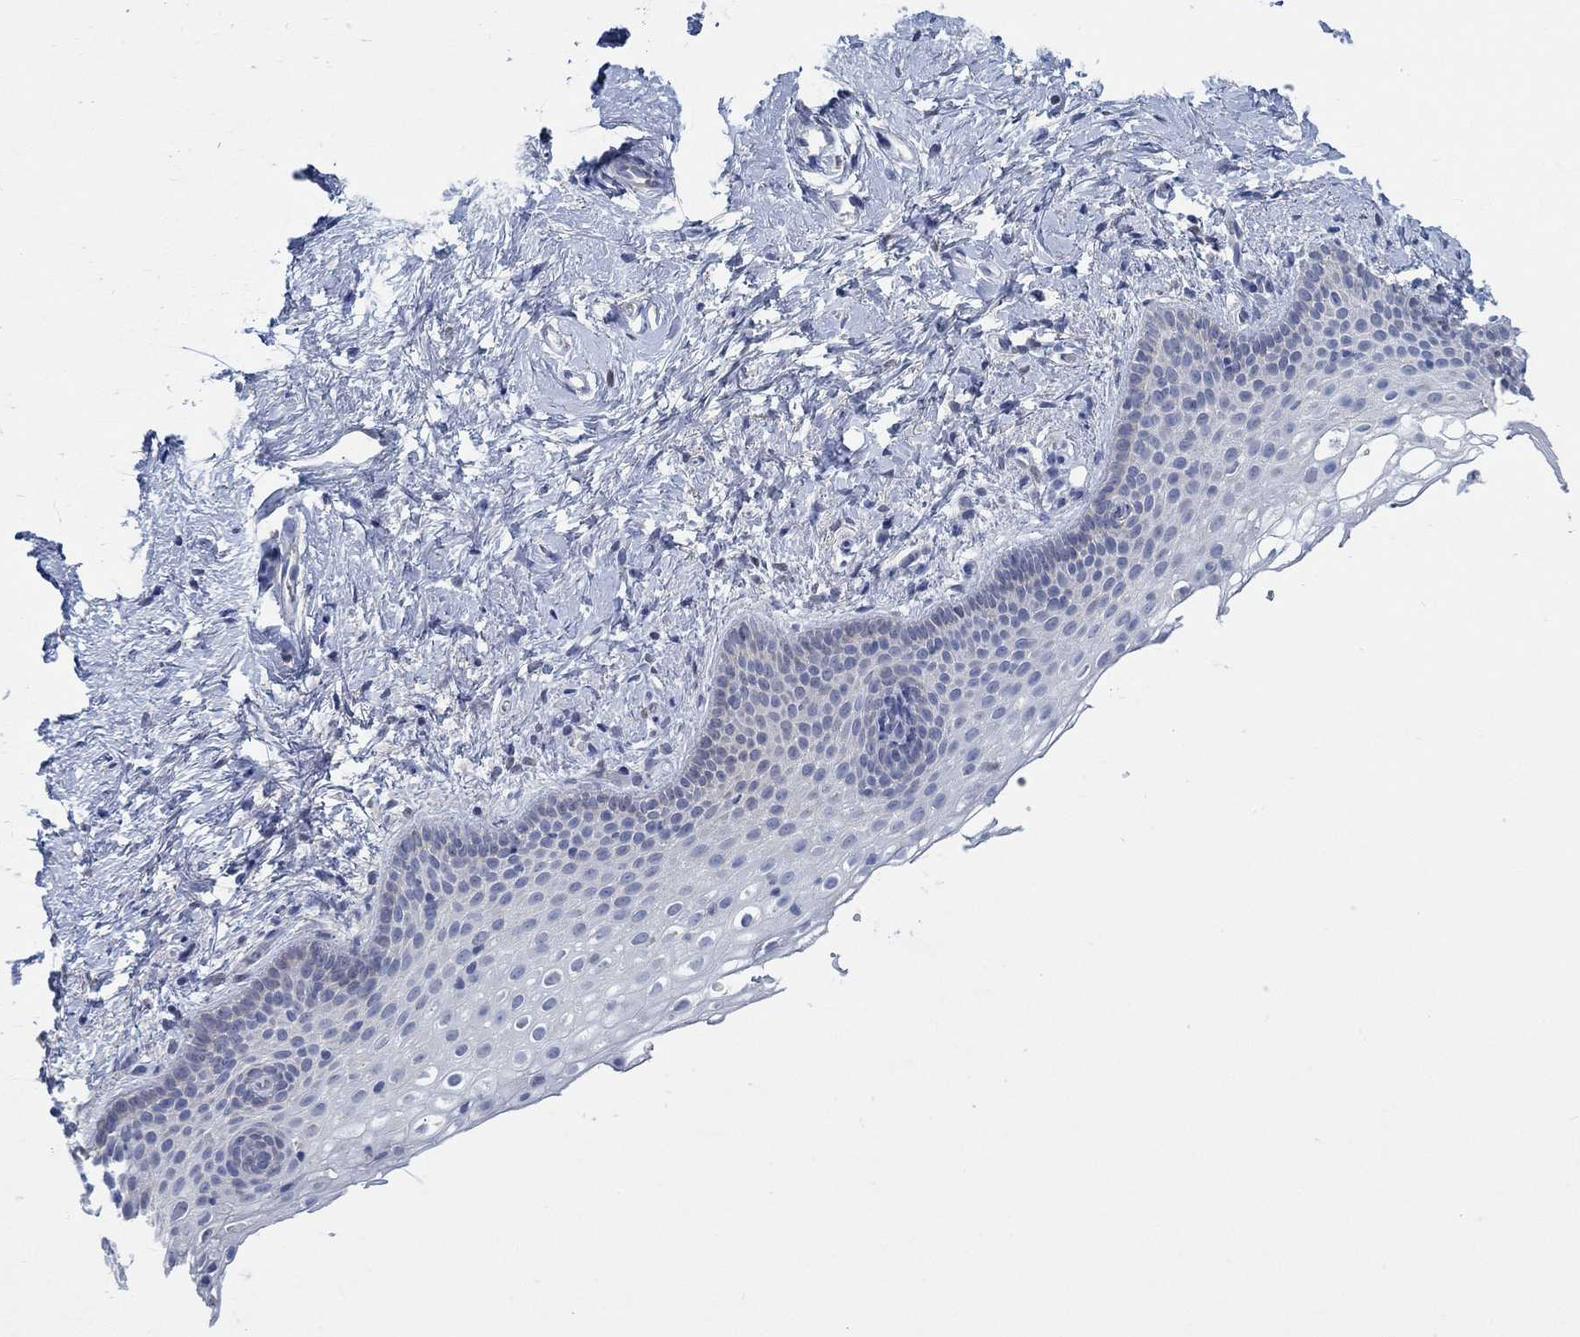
{"staining": {"intensity": "negative", "quantity": "none", "location": "none"}, "tissue": "vagina", "cell_type": "Squamous epithelial cells", "image_type": "normal", "snomed": [{"axis": "morphology", "description": "Normal tissue, NOS"}, {"axis": "topography", "description": "Vagina"}], "caption": "The micrograph exhibits no significant positivity in squamous epithelial cells of vagina.", "gene": "TEKT4", "patient": {"sex": "female", "age": 61}}